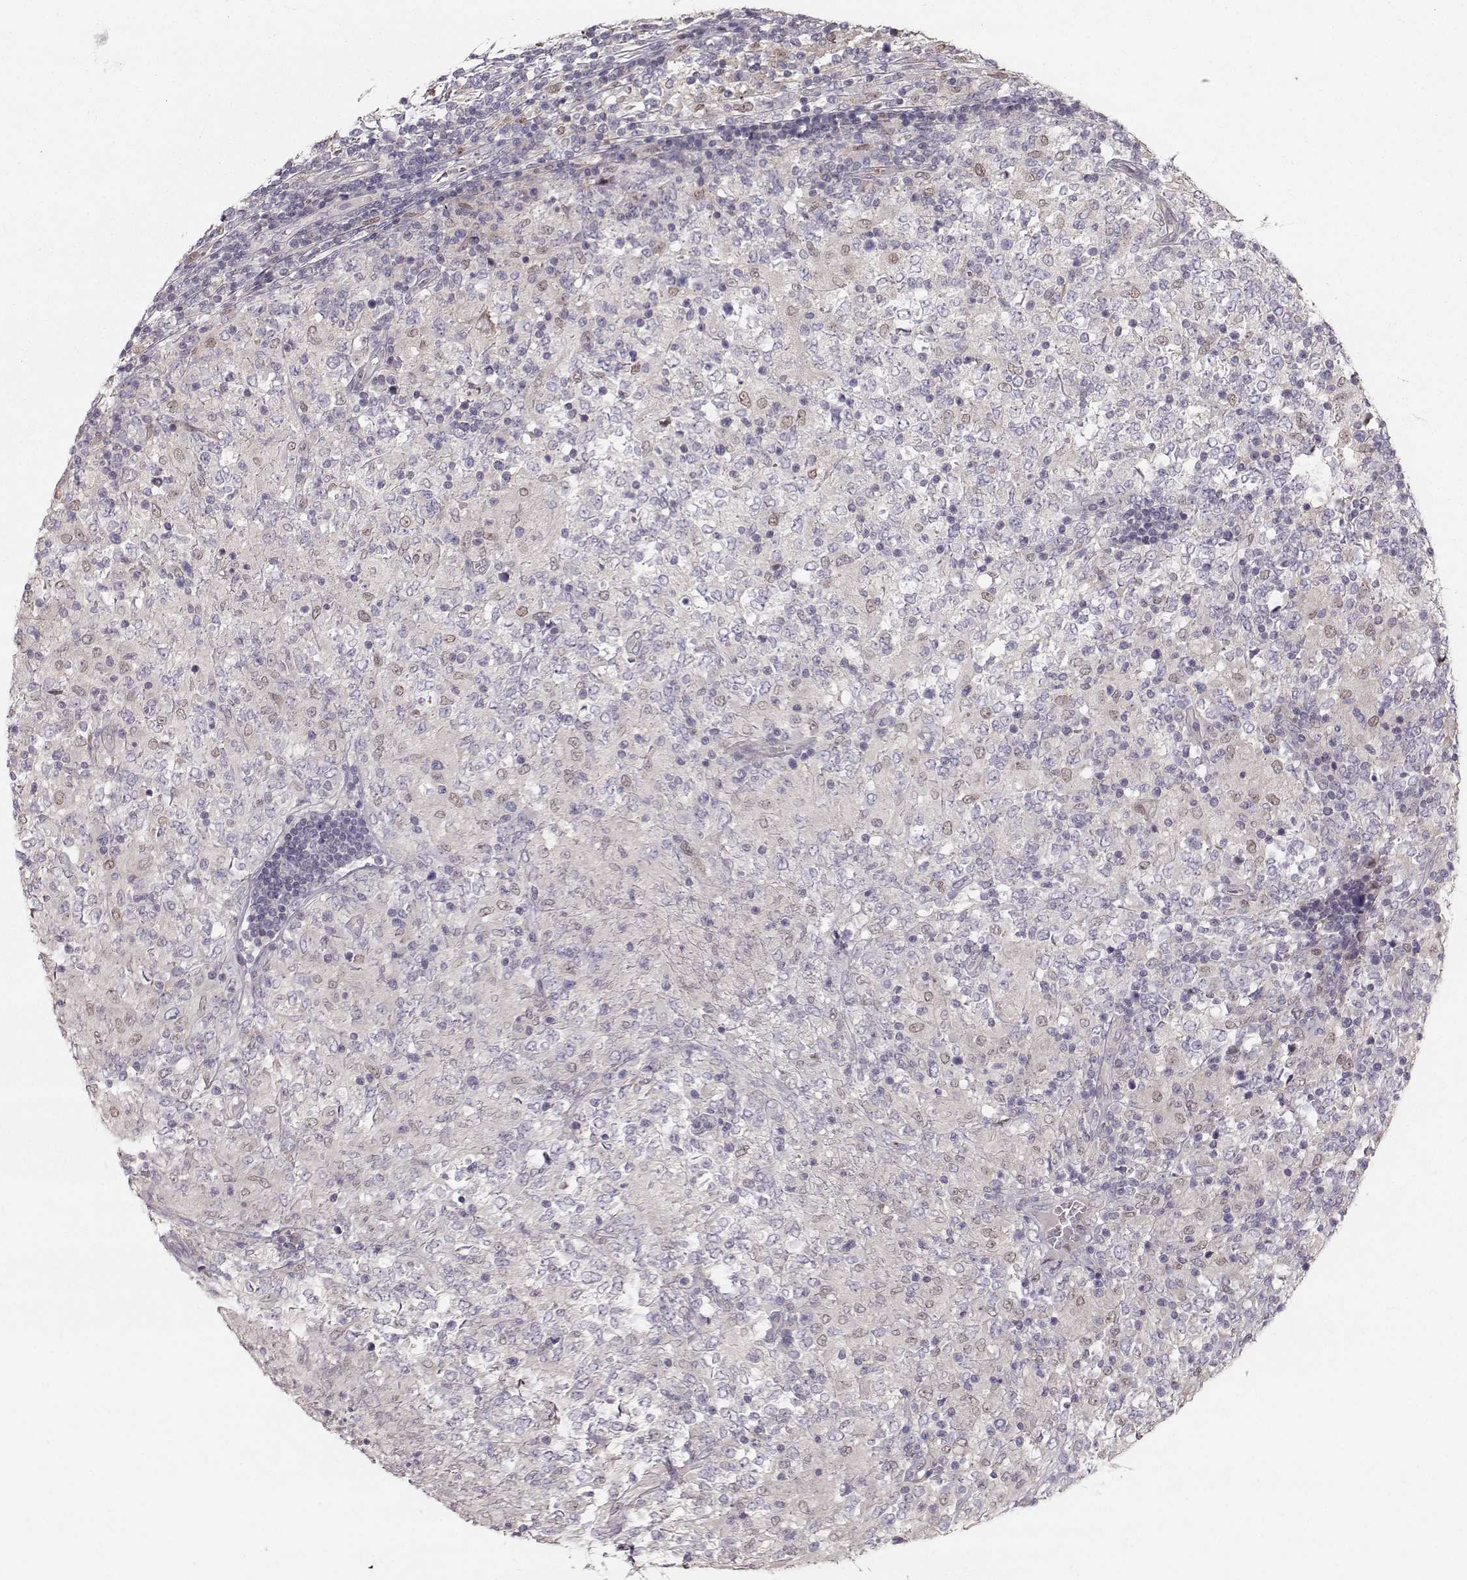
{"staining": {"intensity": "negative", "quantity": "none", "location": "none"}, "tissue": "lymphoma", "cell_type": "Tumor cells", "image_type": "cancer", "snomed": [{"axis": "morphology", "description": "Malignant lymphoma, non-Hodgkin's type, High grade"}, {"axis": "topography", "description": "Lymph node"}], "caption": "Tumor cells are negative for protein expression in human high-grade malignant lymphoma, non-Hodgkin's type.", "gene": "ASB16", "patient": {"sex": "female", "age": 84}}